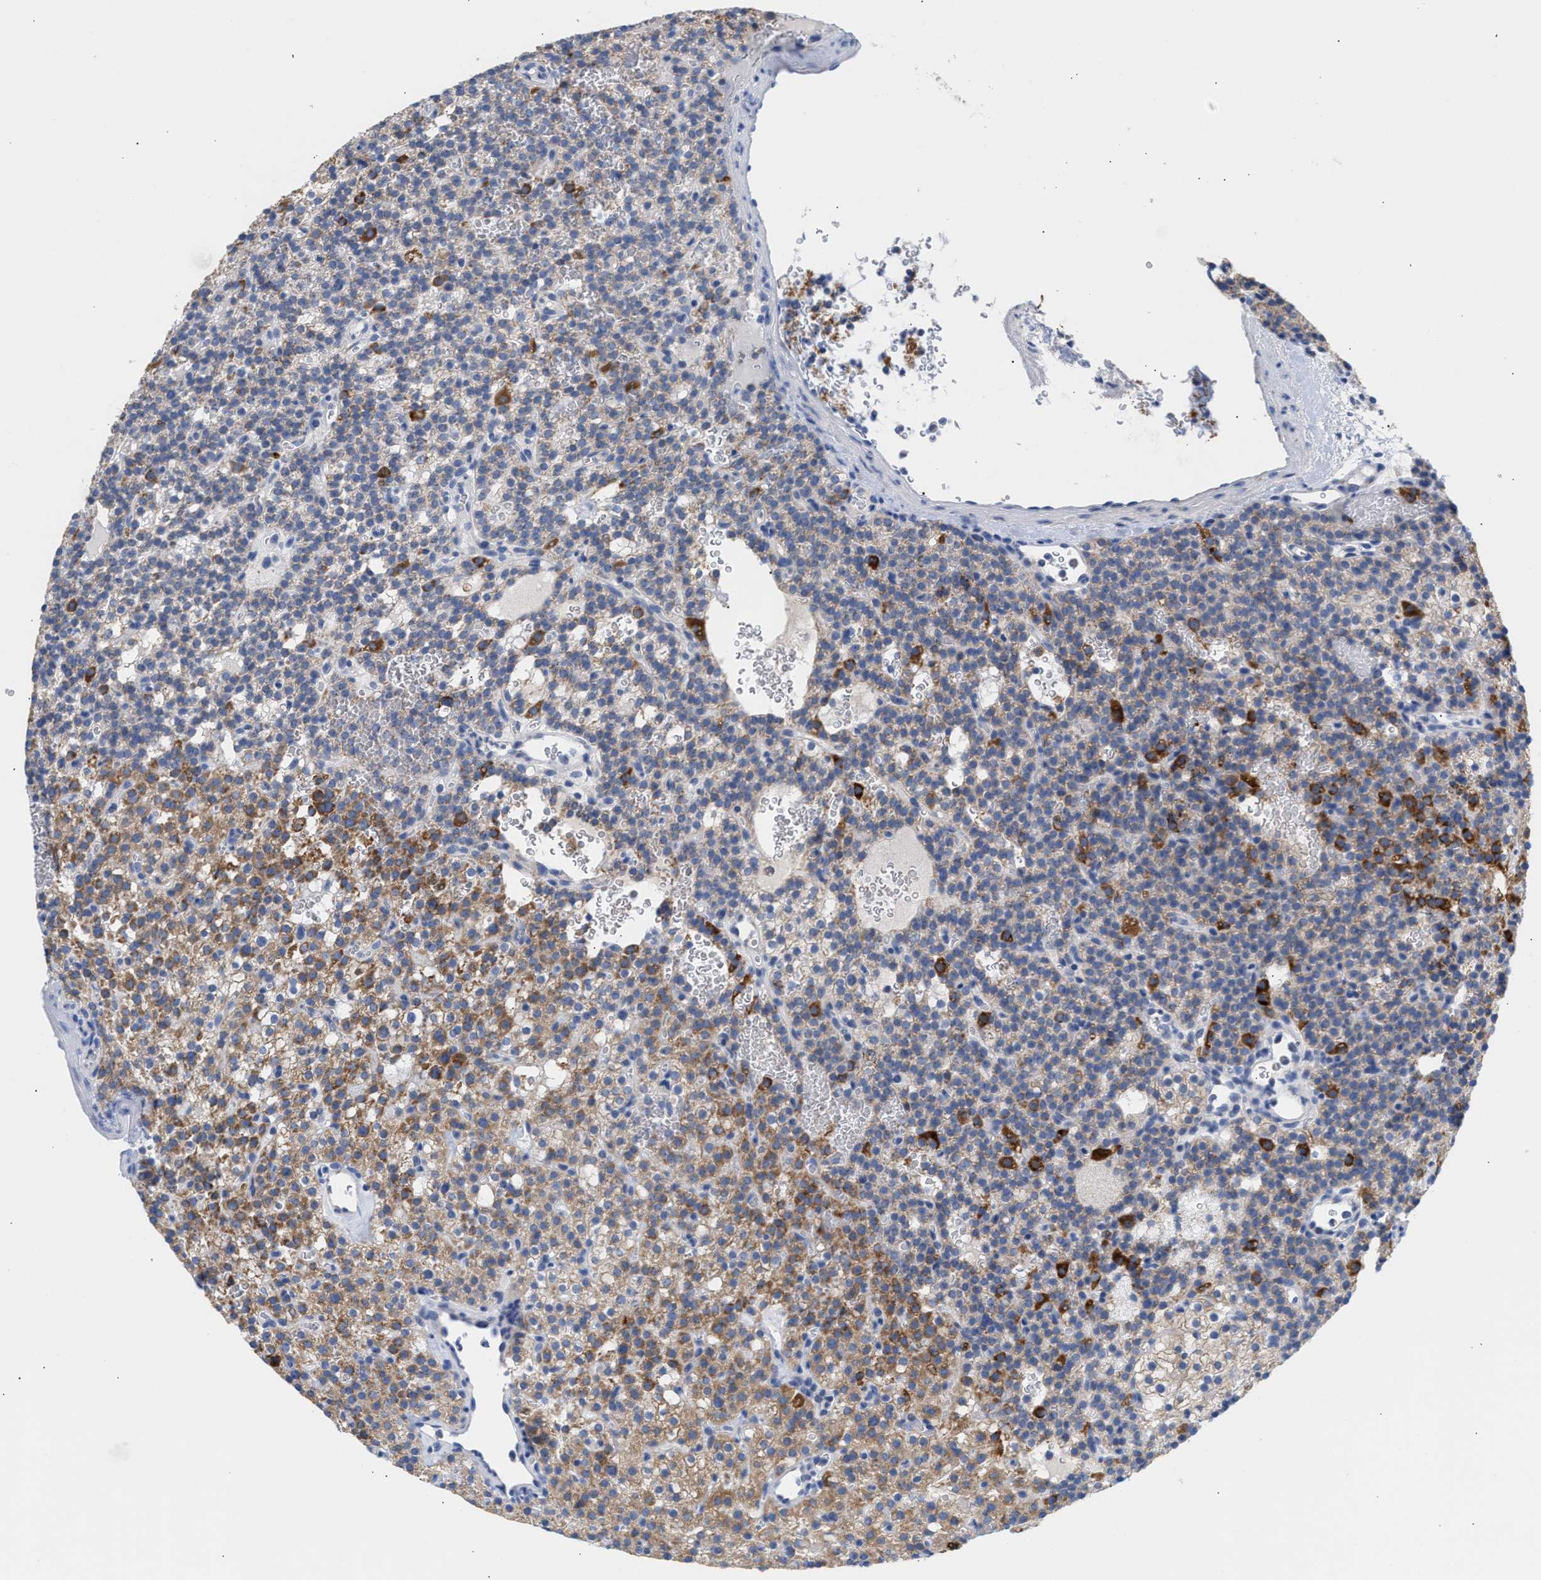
{"staining": {"intensity": "strong", "quantity": ">75%", "location": "cytoplasmic/membranous"}, "tissue": "parathyroid gland", "cell_type": "Glandular cells", "image_type": "normal", "snomed": [{"axis": "morphology", "description": "Normal tissue, NOS"}, {"axis": "morphology", "description": "Adenoma, NOS"}, {"axis": "topography", "description": "Parathyroid gland"}], "caption": "Protein expression analysis of normal parathyroid gland exhibits strong cytoplasmic/membranous positivity in approximately >75% of glandular cells.", "gene": "ACOT13", "patient": {"sex": "female", "age": 74}}